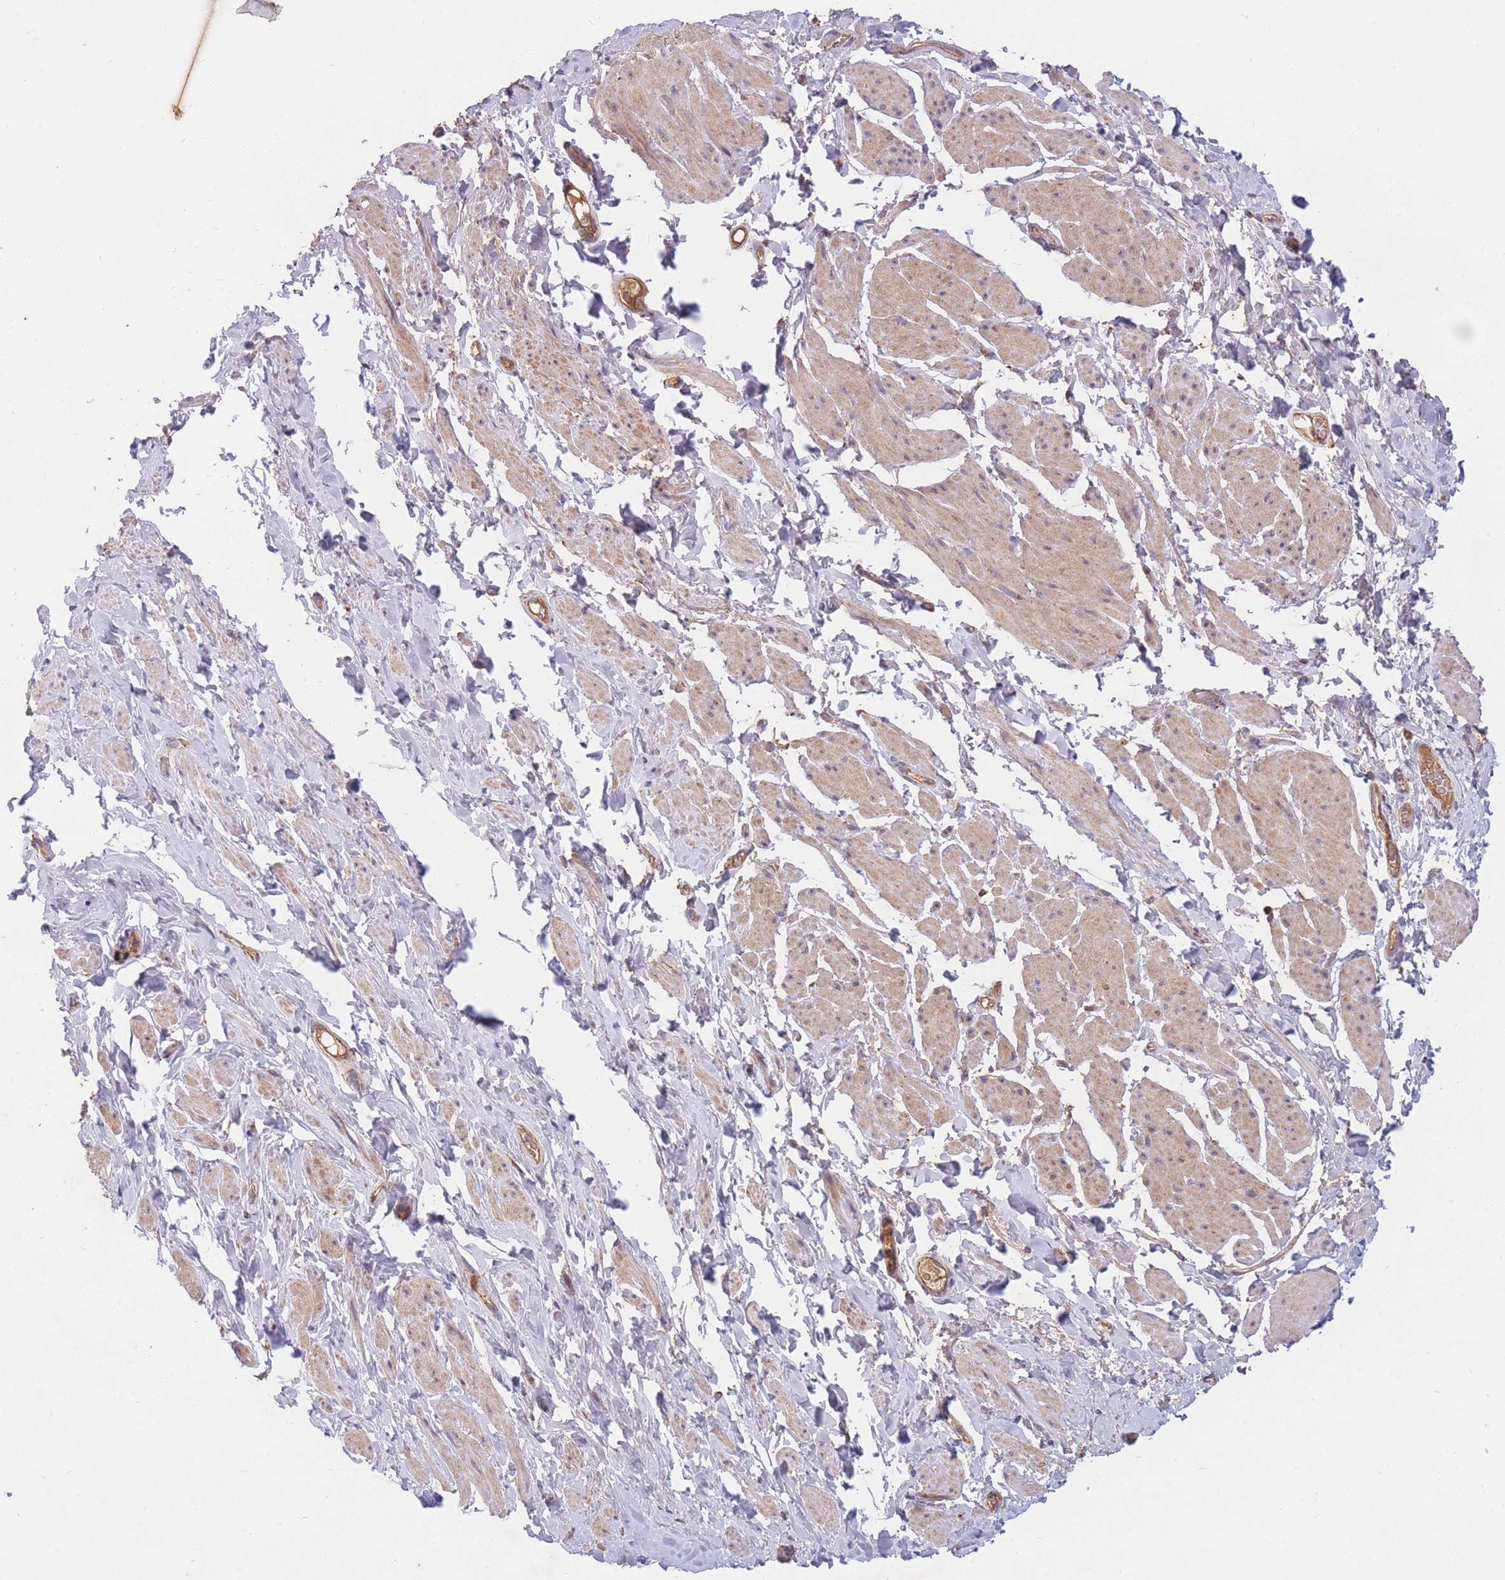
{"staining": {"intensity": "moderate", "quantity": ">75%", "location": "cytoplasmic/membranous"}, "tissue": "smooth muscle", "cell_type": "Smooth muscle cells", "image_type": "normal", "snomed": [{"axis": "morphology", "description": "Normal tissue, NOS"}, {"axis": "topography", "description": "Smooth muscle"}, {"axis": "topography", "description": "Peripheral nerve tissue"}], "caption": "The immunohistochemical stain highlights moderate cytoplasmic/membranous expression in smooth muscle cells of normal smooth muscle. Nuclei are stained in blue.", "gene": "PTPMT1", "patient": {"sex": "male", "age": 69}}